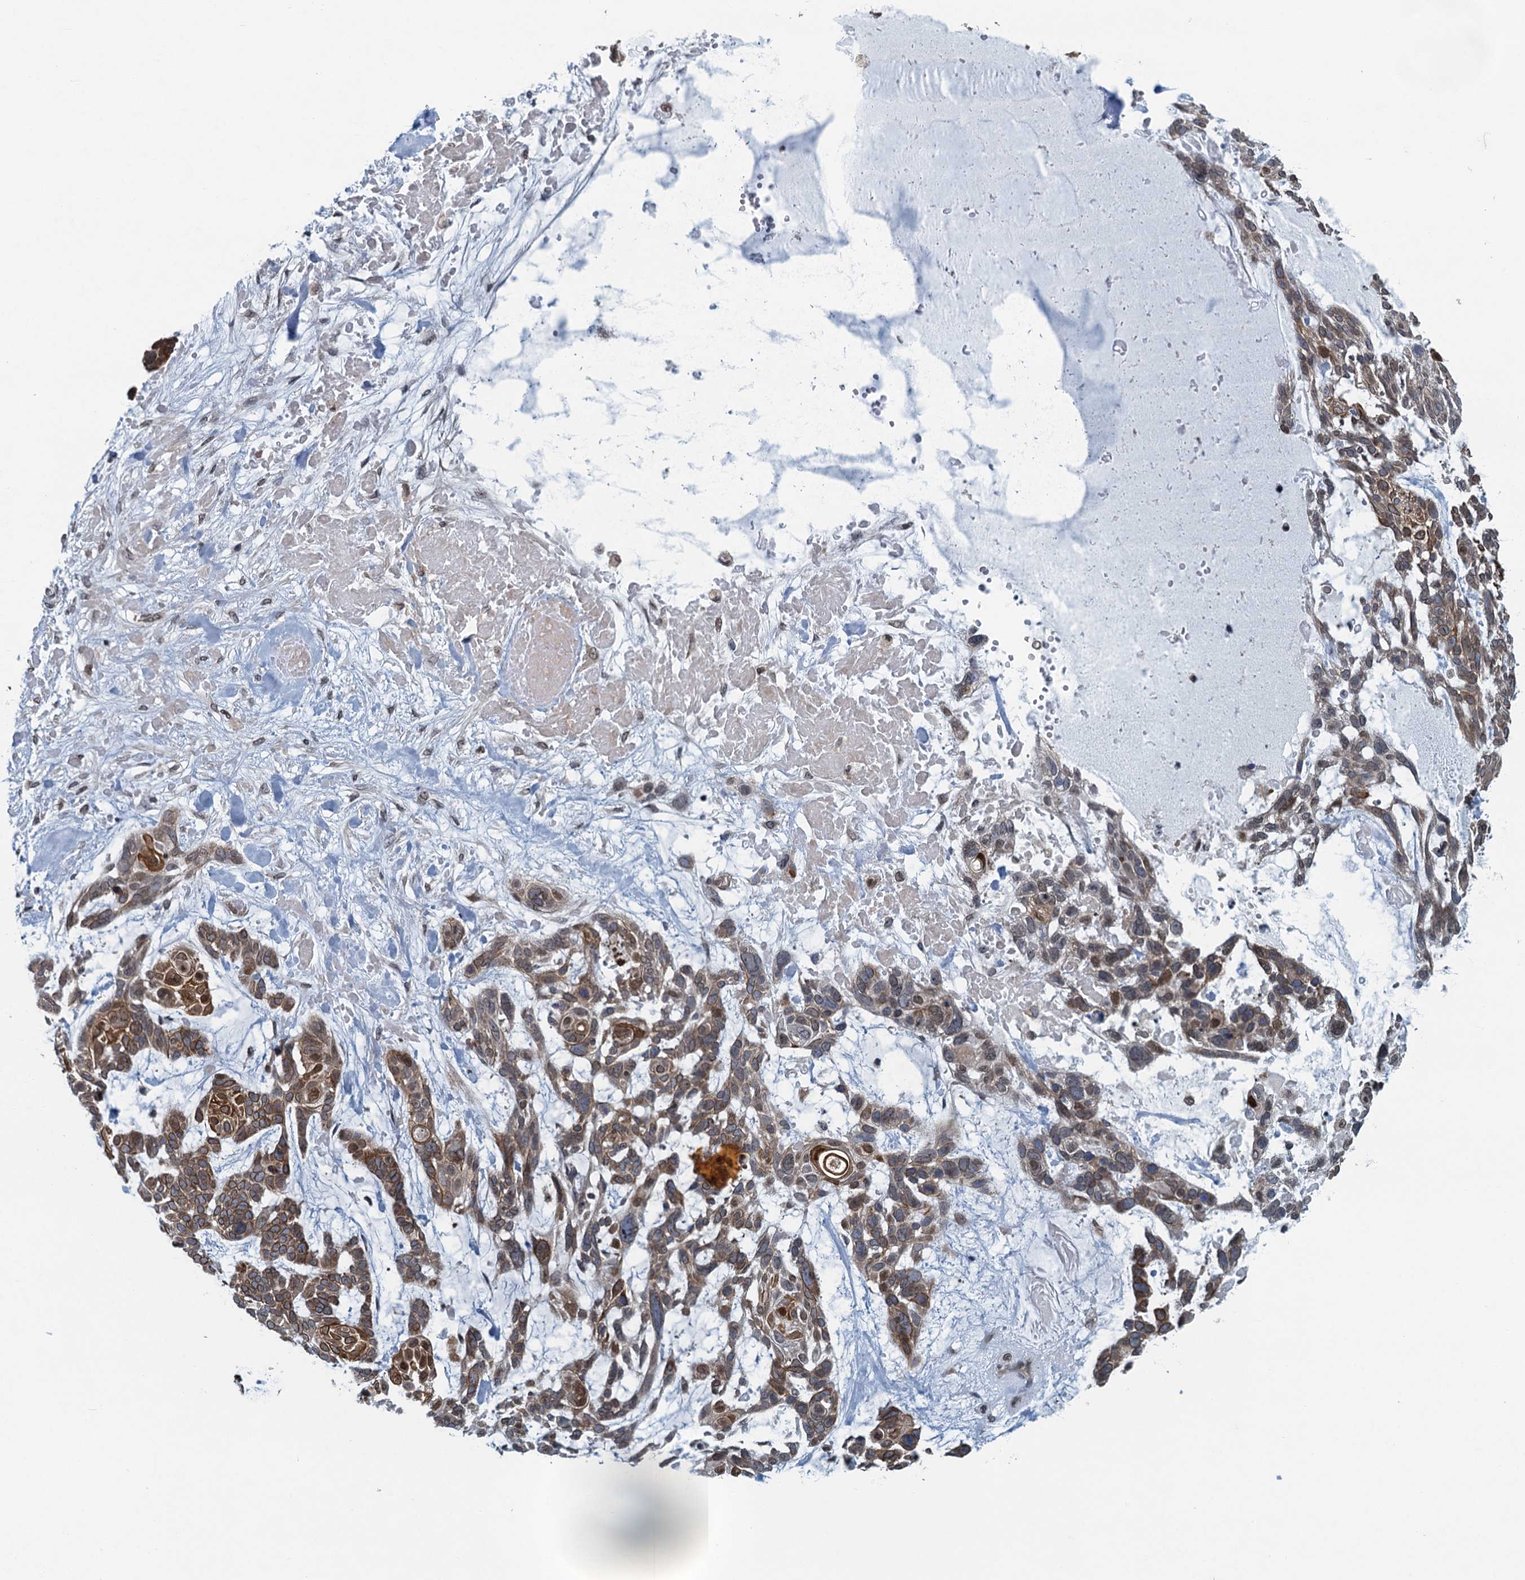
{"staining": {"intensity": "moderate", "quantity": ">75%", "location": "cytoplasmic/membranous,nuclear"}, "tissue": "skin cancer", "cell_type": "Tumor cells", "image_type": "cancer", "snomed": [{"axis": "morphology", "description": "Basal cell carcinoma"}, {"axis": "topography", "description": "Skin"}], "caption": "Basal cell carcinoma (skin) was stained to show a protein in brown. There is medium levels of moderate cytoplasmic/membranous and nuclear positivity in about >75% of tumor cells. (IHC, brightfield microscopy, high magnification).", "gene": "CCDC34", "patient": {"sex": "male", "age": 88}}